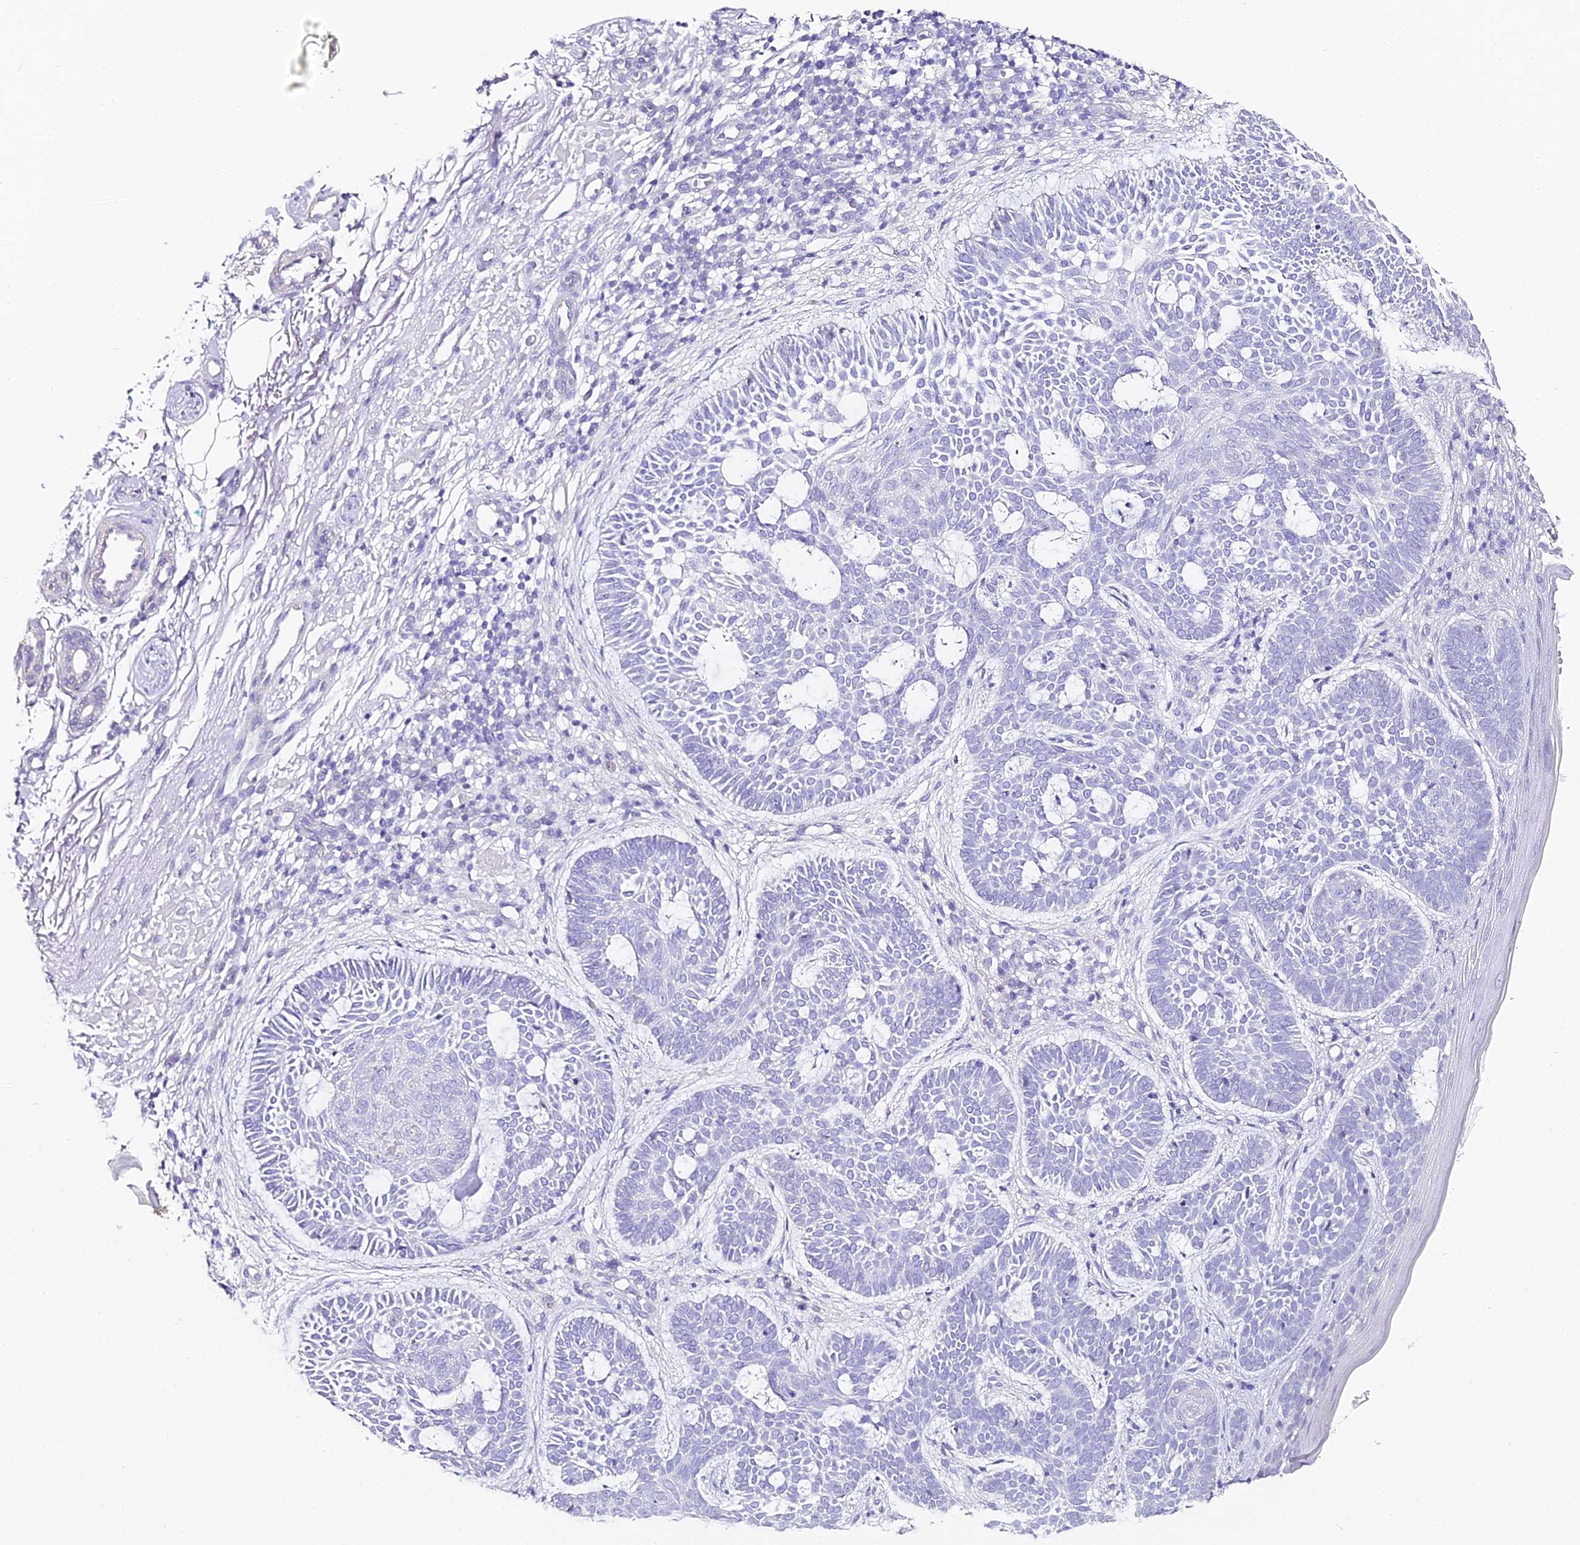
{"staining": {"intensity": "negative", "quantity": "none", "location": "none"}, "tissue": "skin cancer", "cell_type": "Tumor cells", "image_type": "cancer", "snomed": [{"axis": "morphology", "description": "Basal cell carcinoma"}, {"axis": "topography", "description": "Skin"}], "caption": "Human skin basal cell carcinoma stained for a protein using IHC exhibits no positivity in tumor cells.", "gene": "ABHD14A-ACY1", "patient": {"sex": "male", "age": 85}}